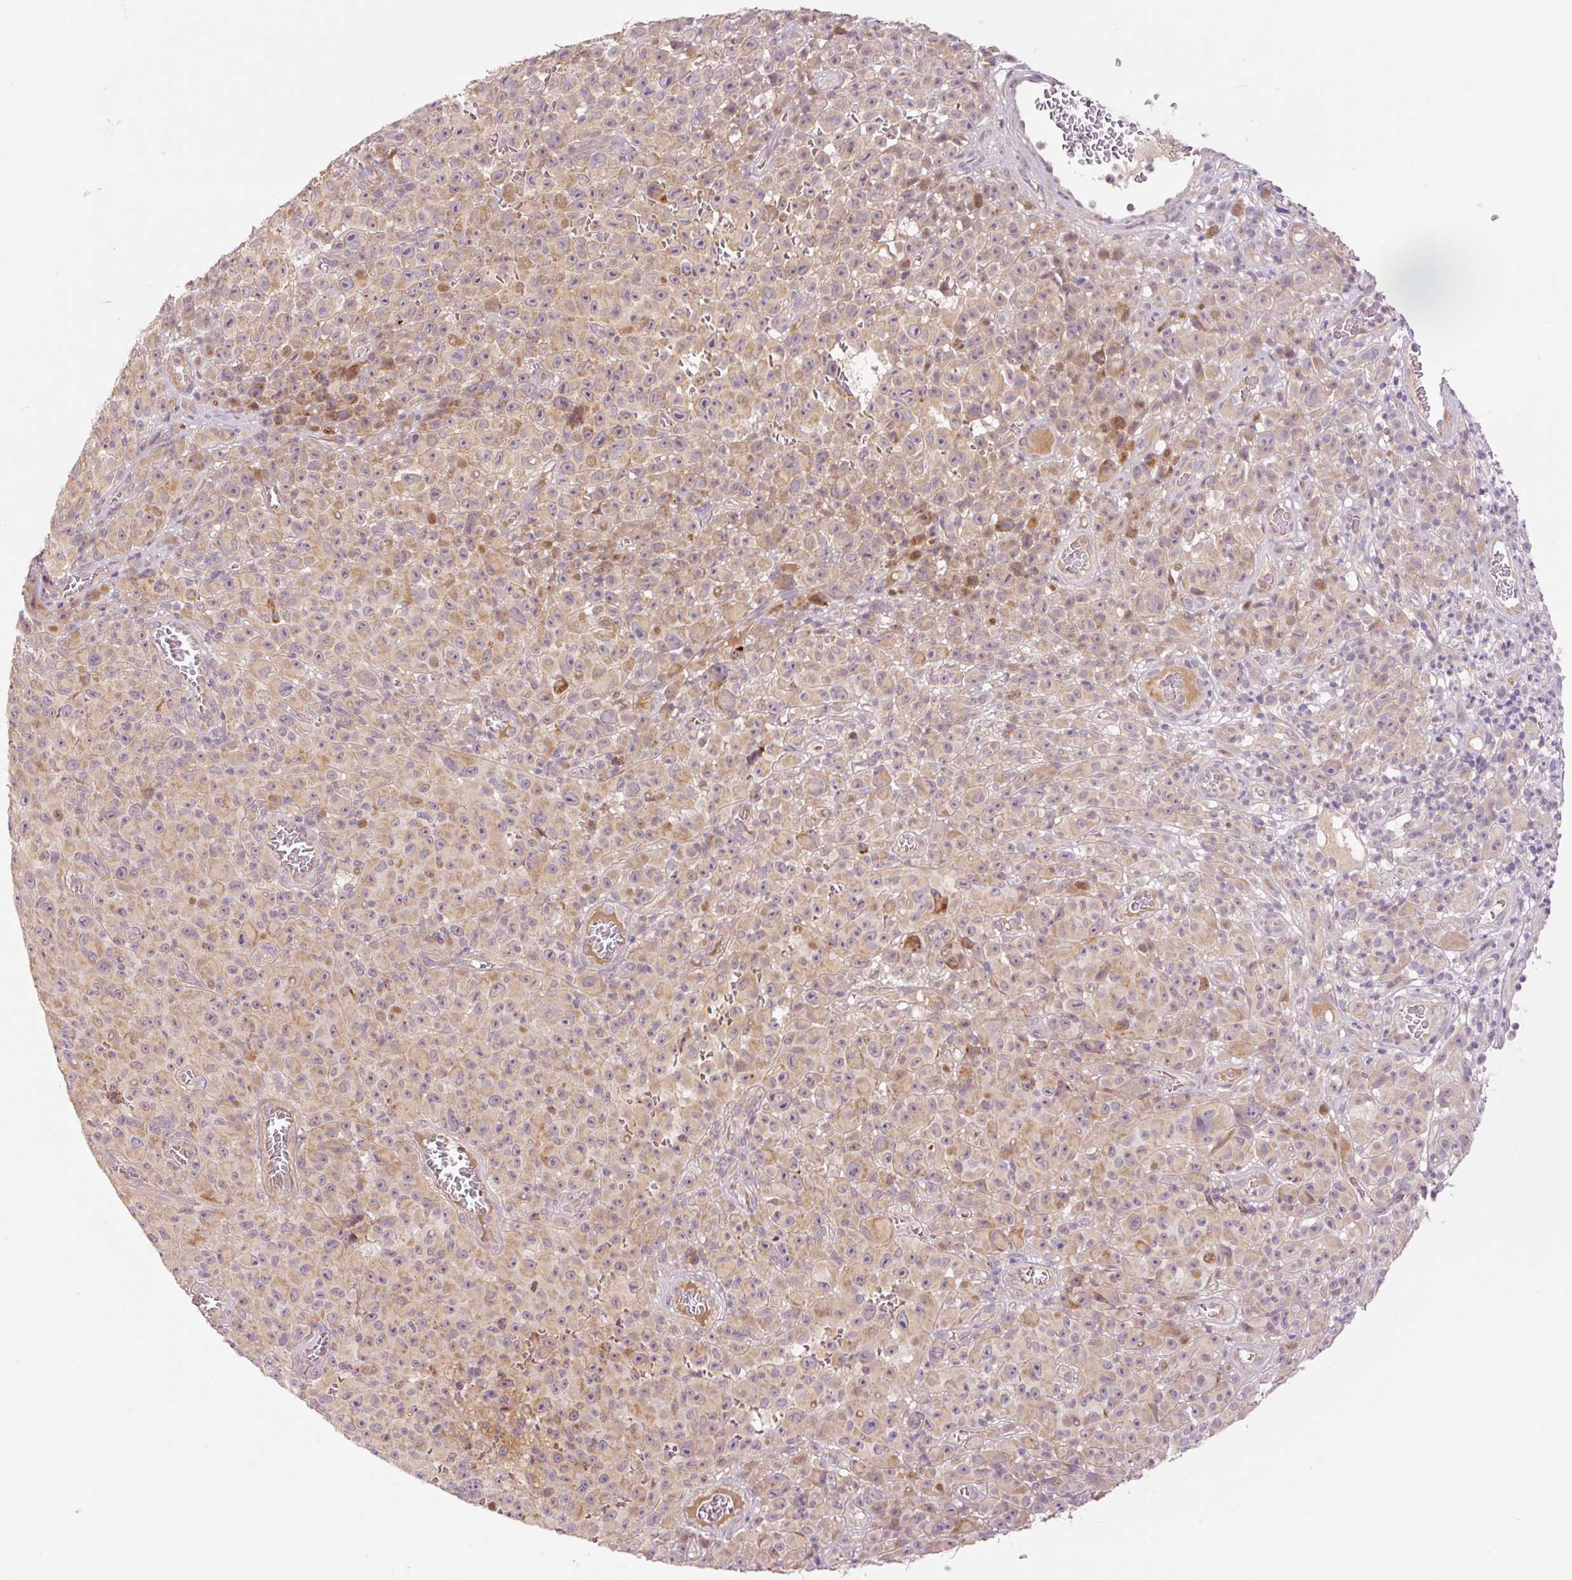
{"staining": {"intensity": "weak", "quantity": ">75%", "location": "cytoplasmic/membranous"}, "tissue": "melanoma", "cell_type": "Tumor cells", "image_type": "cancer", "snomed": [{"axis": "morphology", "description": "Malignant melanoma, NOS"}, {"axis": "topography", "description": "Skin"}], "caption": "A micrograph showing weak cytoplasmic/membranous staining in about >75% of tumor cells in malignant melanoma, as visualized by brown immunohistochemical staining.", "gene": "SLC29A3", "patient": {"sex": "female", "age": 82}}